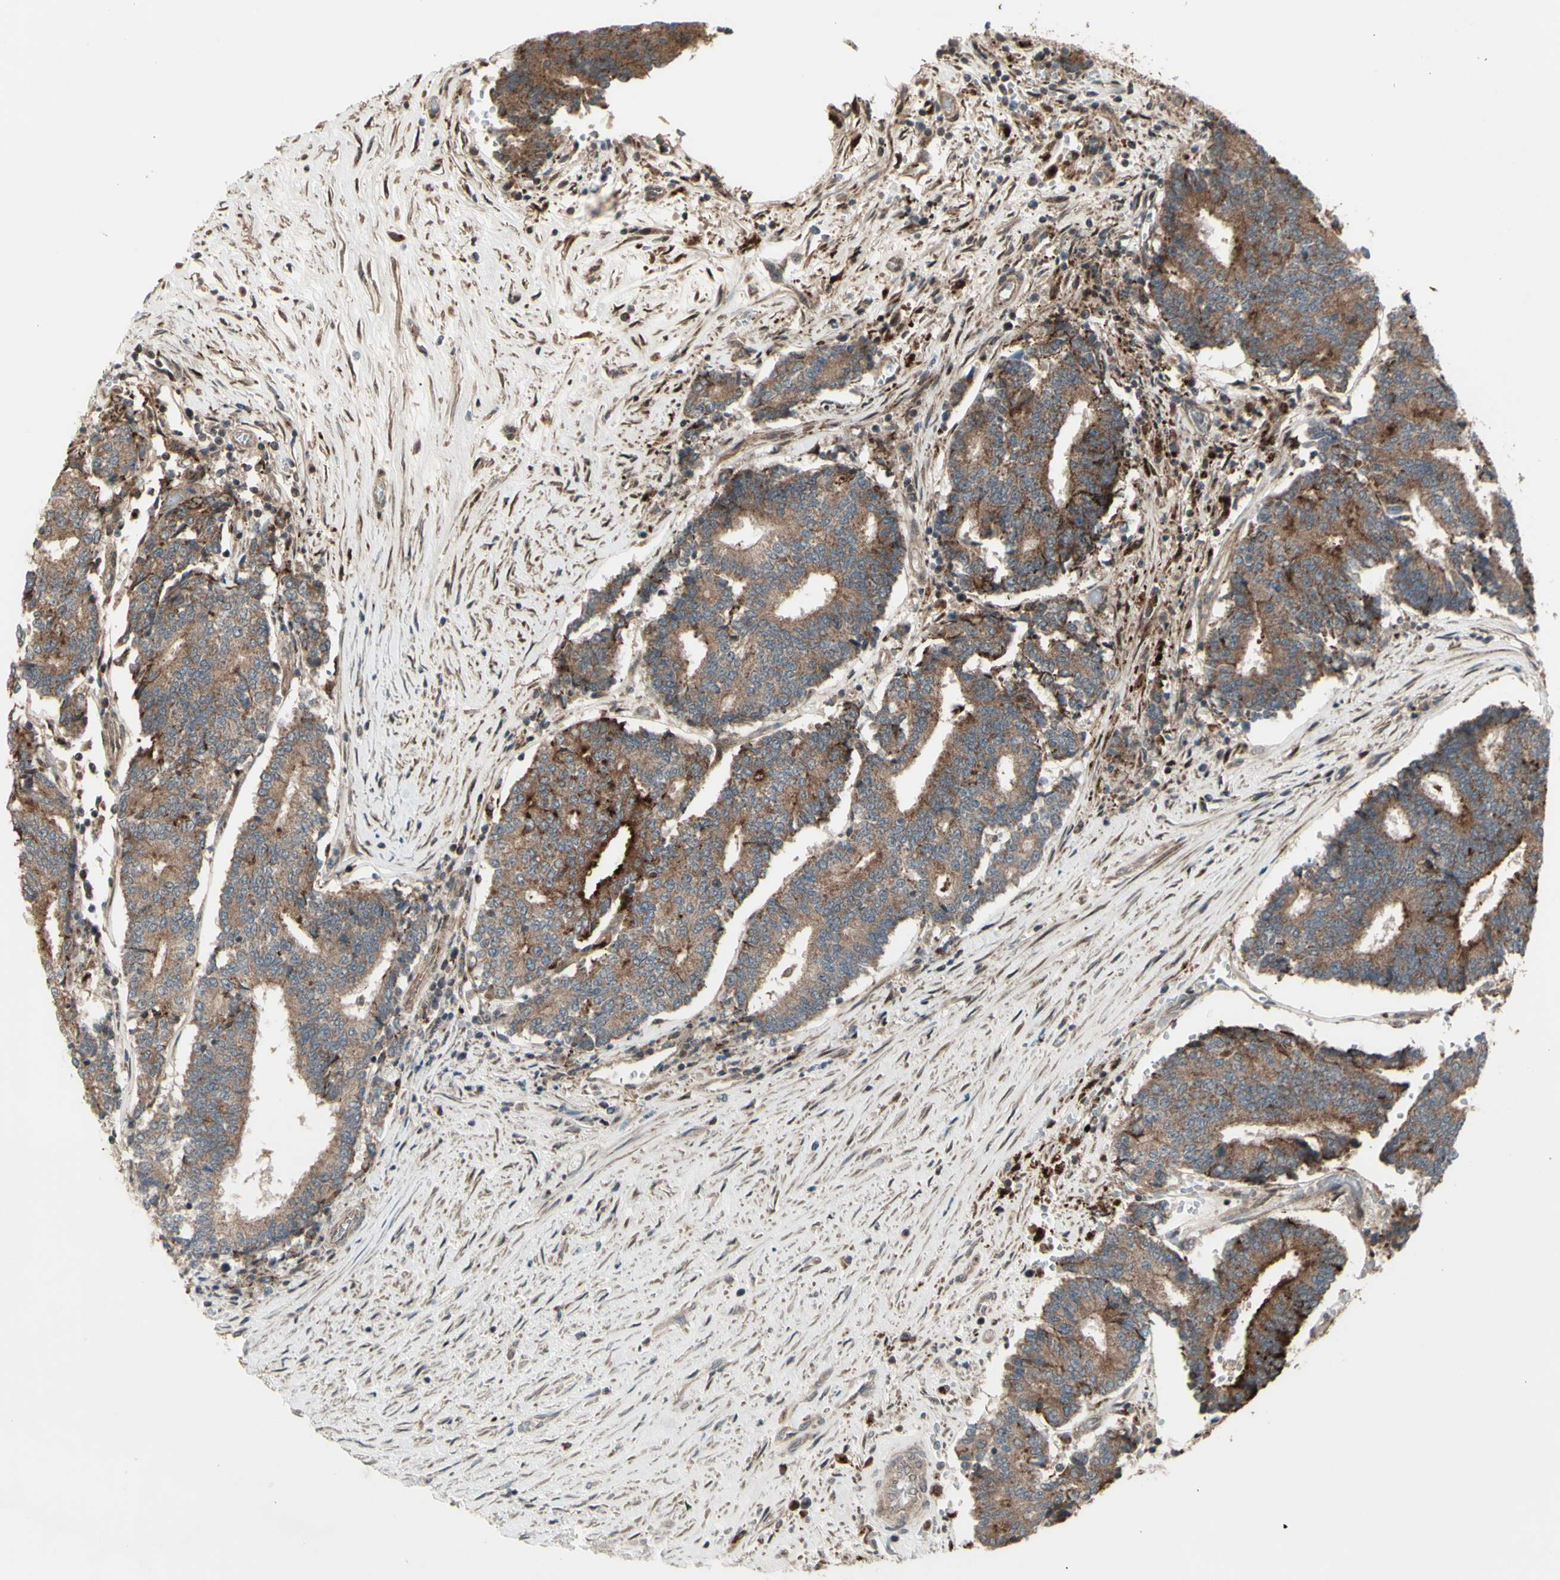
{"staining": {"intensity": "strong", "quantity": ">75%", "location": "cytoplasmic/membranous"}, "tissue": "prostate cancer", "cell_type": "Tumor cells", "image_type": "cancer", "snomed": [{"axis": "morphology", "description": "Normal tissue, NOS"}, {"axis": "morphology", "description": "Adenocarcinoma, High grade"}, {"axis": "topography", "description": "Prostate"}, {"axis": "topography", "description": "Seminal veicle"}], "caption": "Prostate high-grade adenocarcinoma was stained to show a protein in brown. There is high levels of strong cytoplasmic/membranous staining in approximately >75% of tumor cells. (DAB = brown stain, brightfield microscopy at high magnification).", "gene": "OSTM1", "patient": {"sex": "male", "age": 55}}